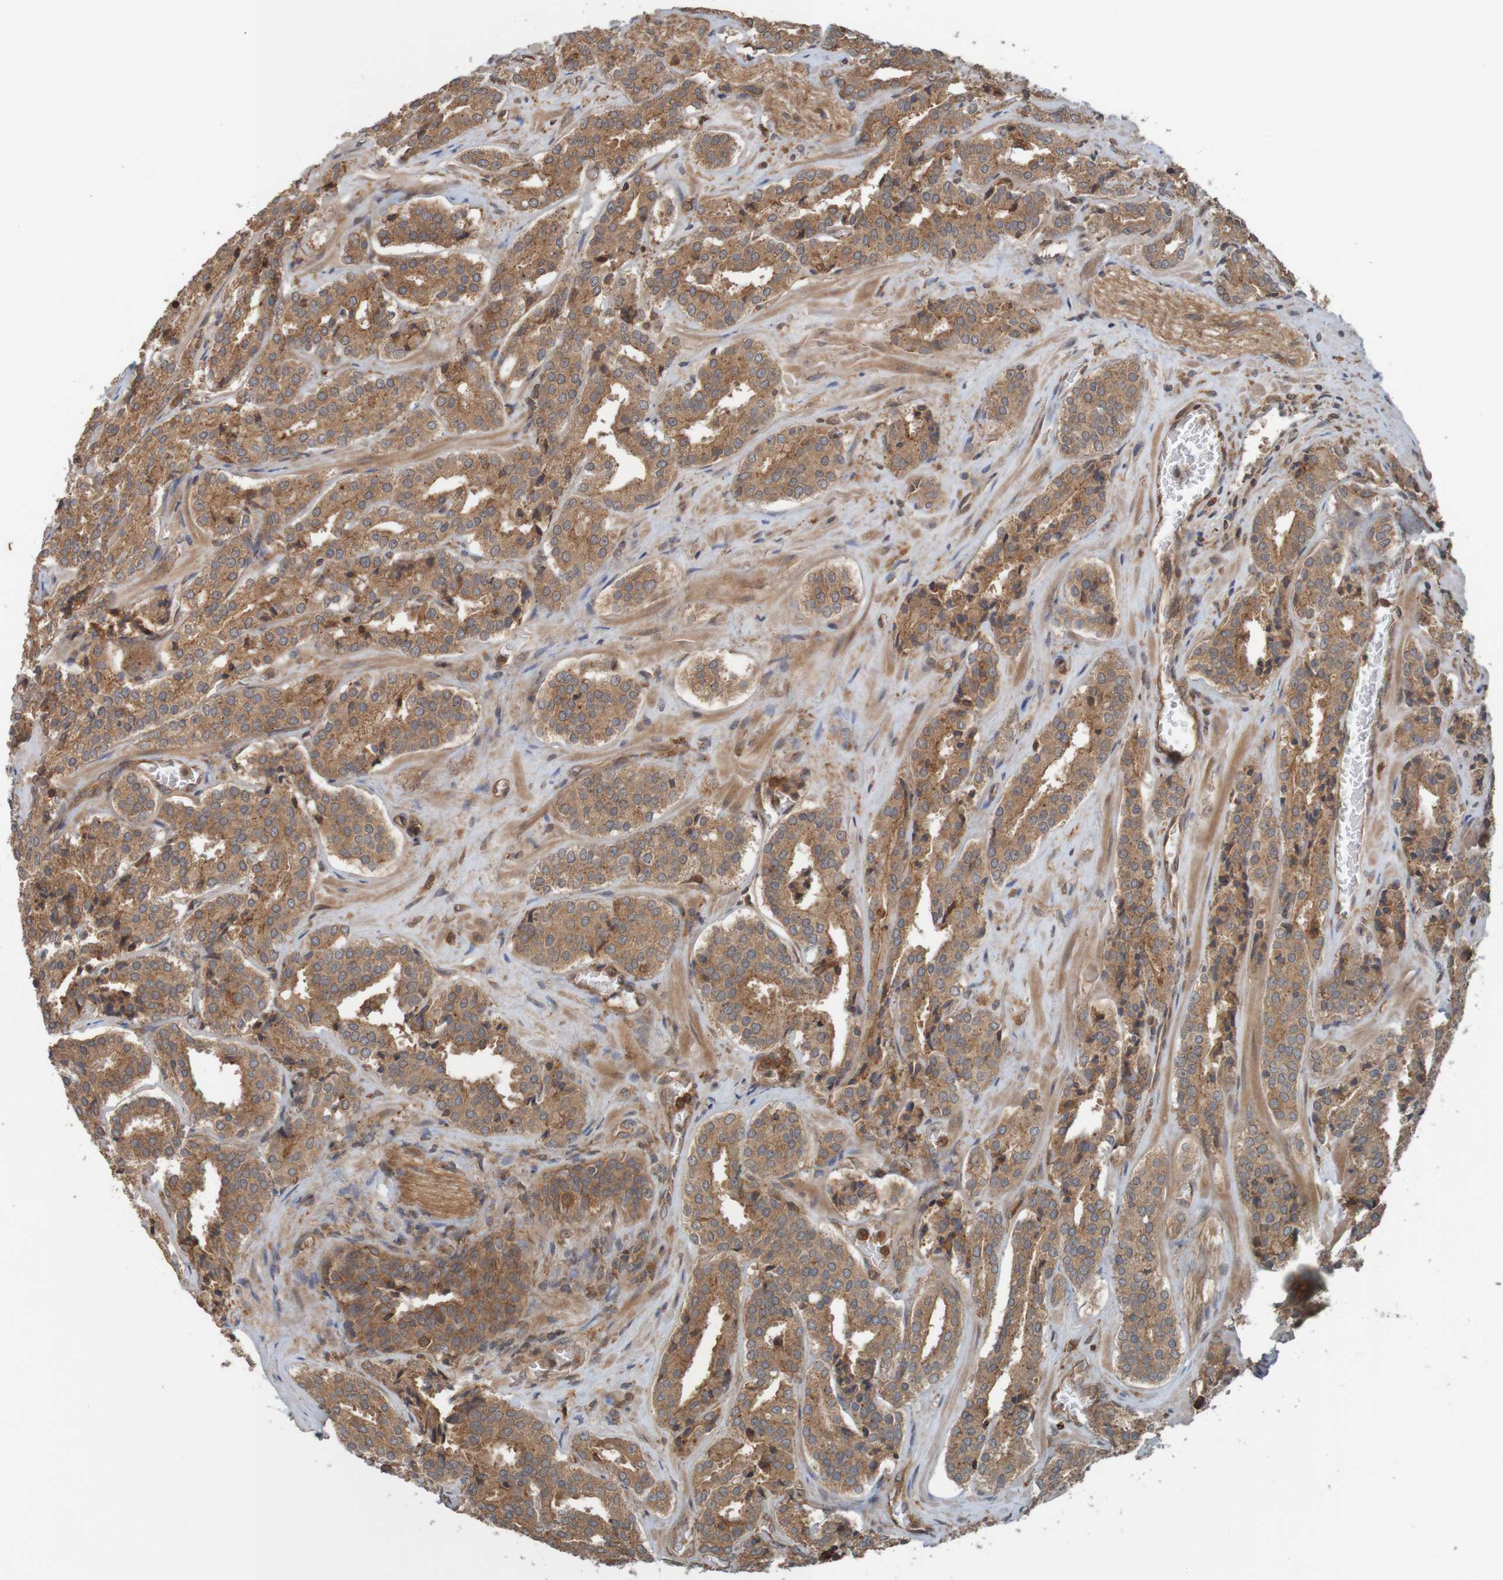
{"staining": {"intensity": "moderate", "quantity": ">75%", "location": "cytoplasmic/membranous"}, "tissue": "prostate cancer", "cell_type": "Tumor cells", "image_type": "cancer", "snomed": [{"axis": "morphology", "description": "Adenocarcinoma, High grade"}, {"axis": "topography", "description": "Prostate"}], "caption": "Immunohistochemistry (IHC) staining of prostate cancer, which displays medium levels of moderate cytoplasmic/membranous staining in approximately >75% of tumor cells indicating moderate cytoplasmic/membranous protein expression. The staining was performed using DAB (brown) for protein detection and nuclei were counterstained in hematoxylin (blue).", "gene": "ARHGEF11", "patient": {"sex": "male", "age": 60}}